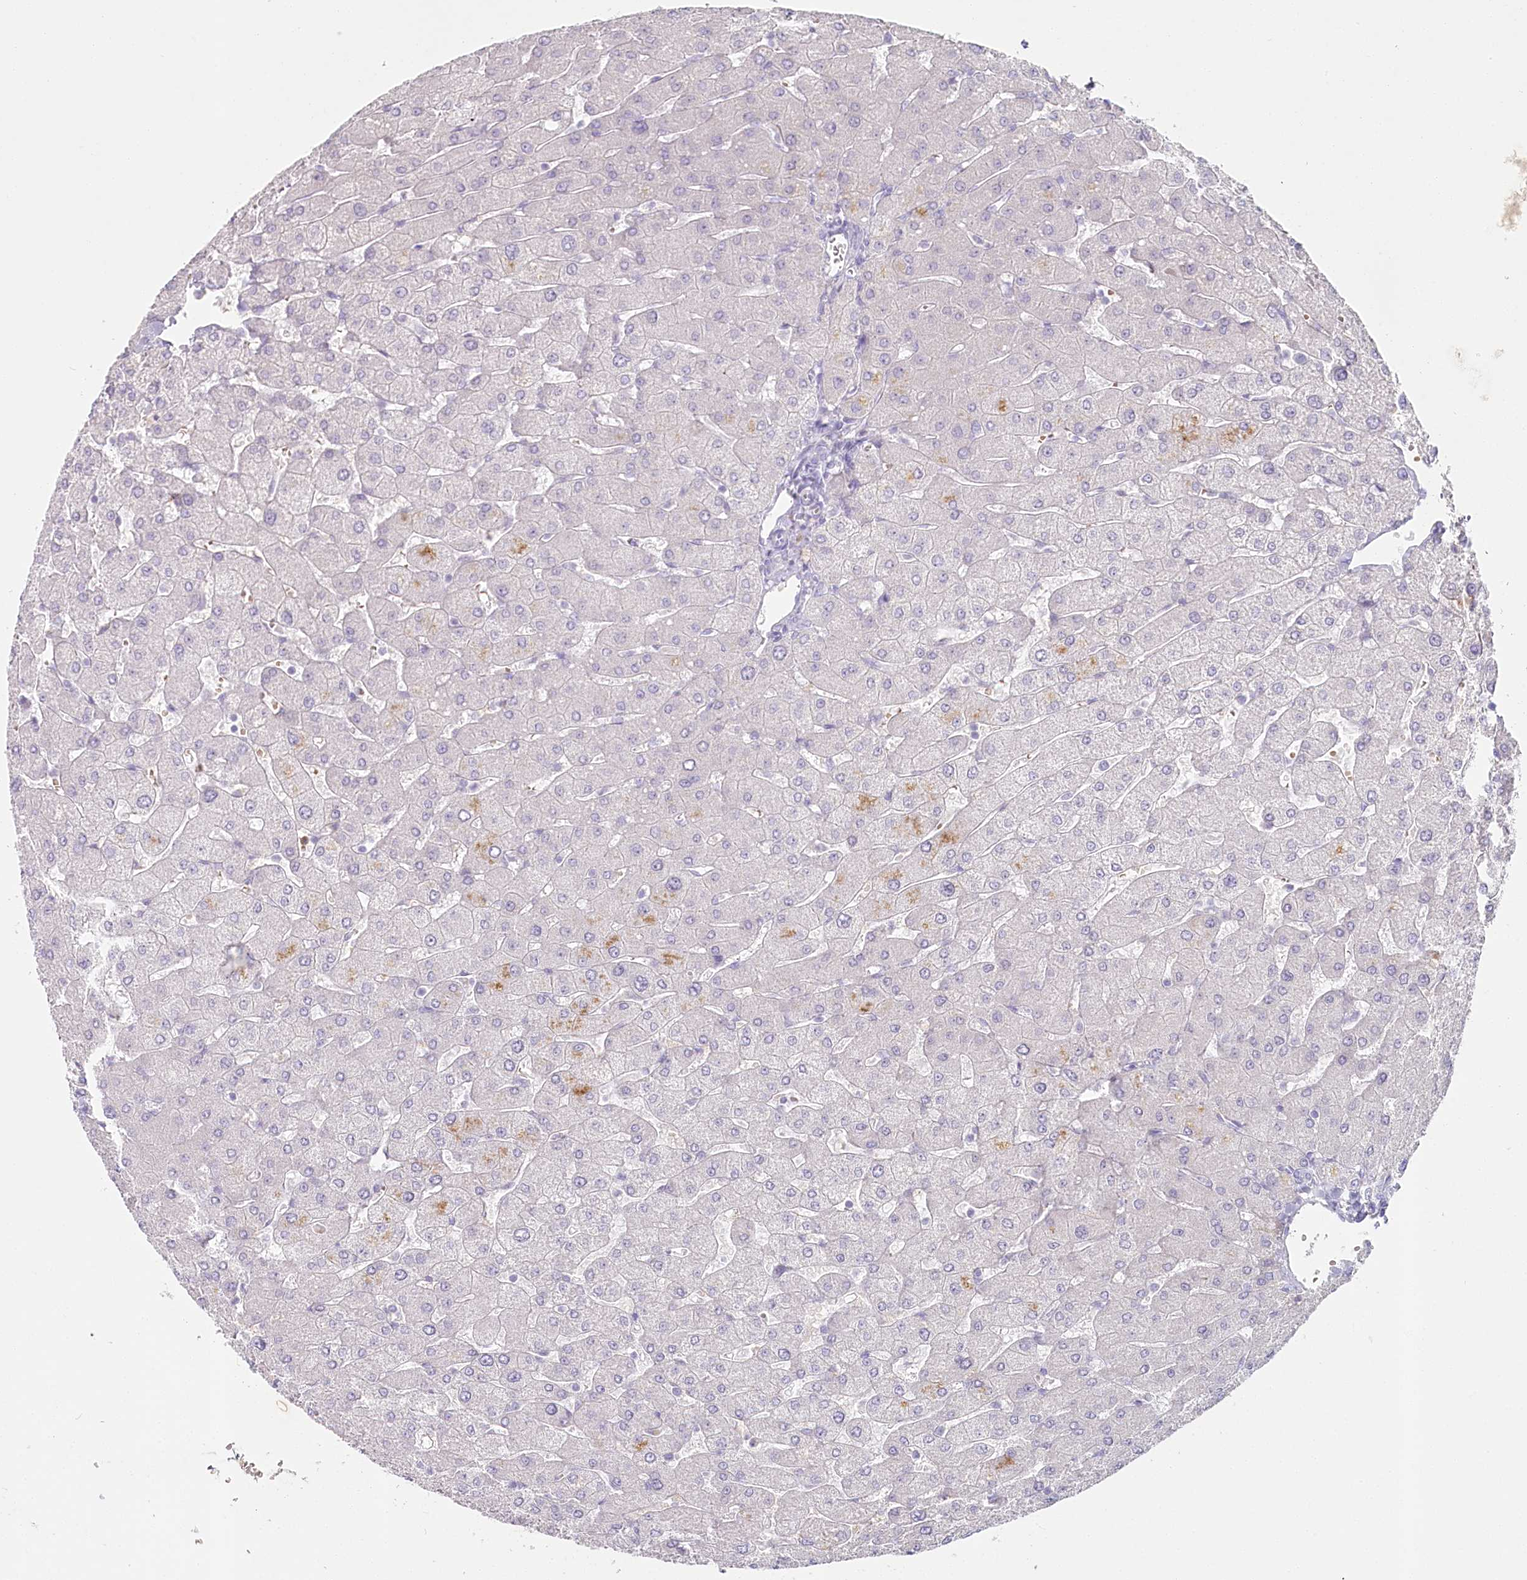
{"staining": {"intensity": "negative", "quantity": "none", "location": "none"}, "tissue": "liver", "cell_type": "Cholangiocytes", "image_type": "normal", "snomed": [{"axis": "morphology", "description": "Normal tissue, NOS"}, {"axis": "topography", "description": "Liver"}], "caption": "This photomicrograph is of unremarkable liver stained with immunohistochemistry (IHC) to label a protein in brown with the nuclei are counter-stained blue. There is no positivity in cholangiocytes. Brightfield microscopy of immunohistochemistry stained with DAB (3,3'-diaminobenzidine) (brown) and hematoxylin (blue), captured at high magnification.", "gene": "IFIT5", "patient": {"sex": "male", "age": 55}}